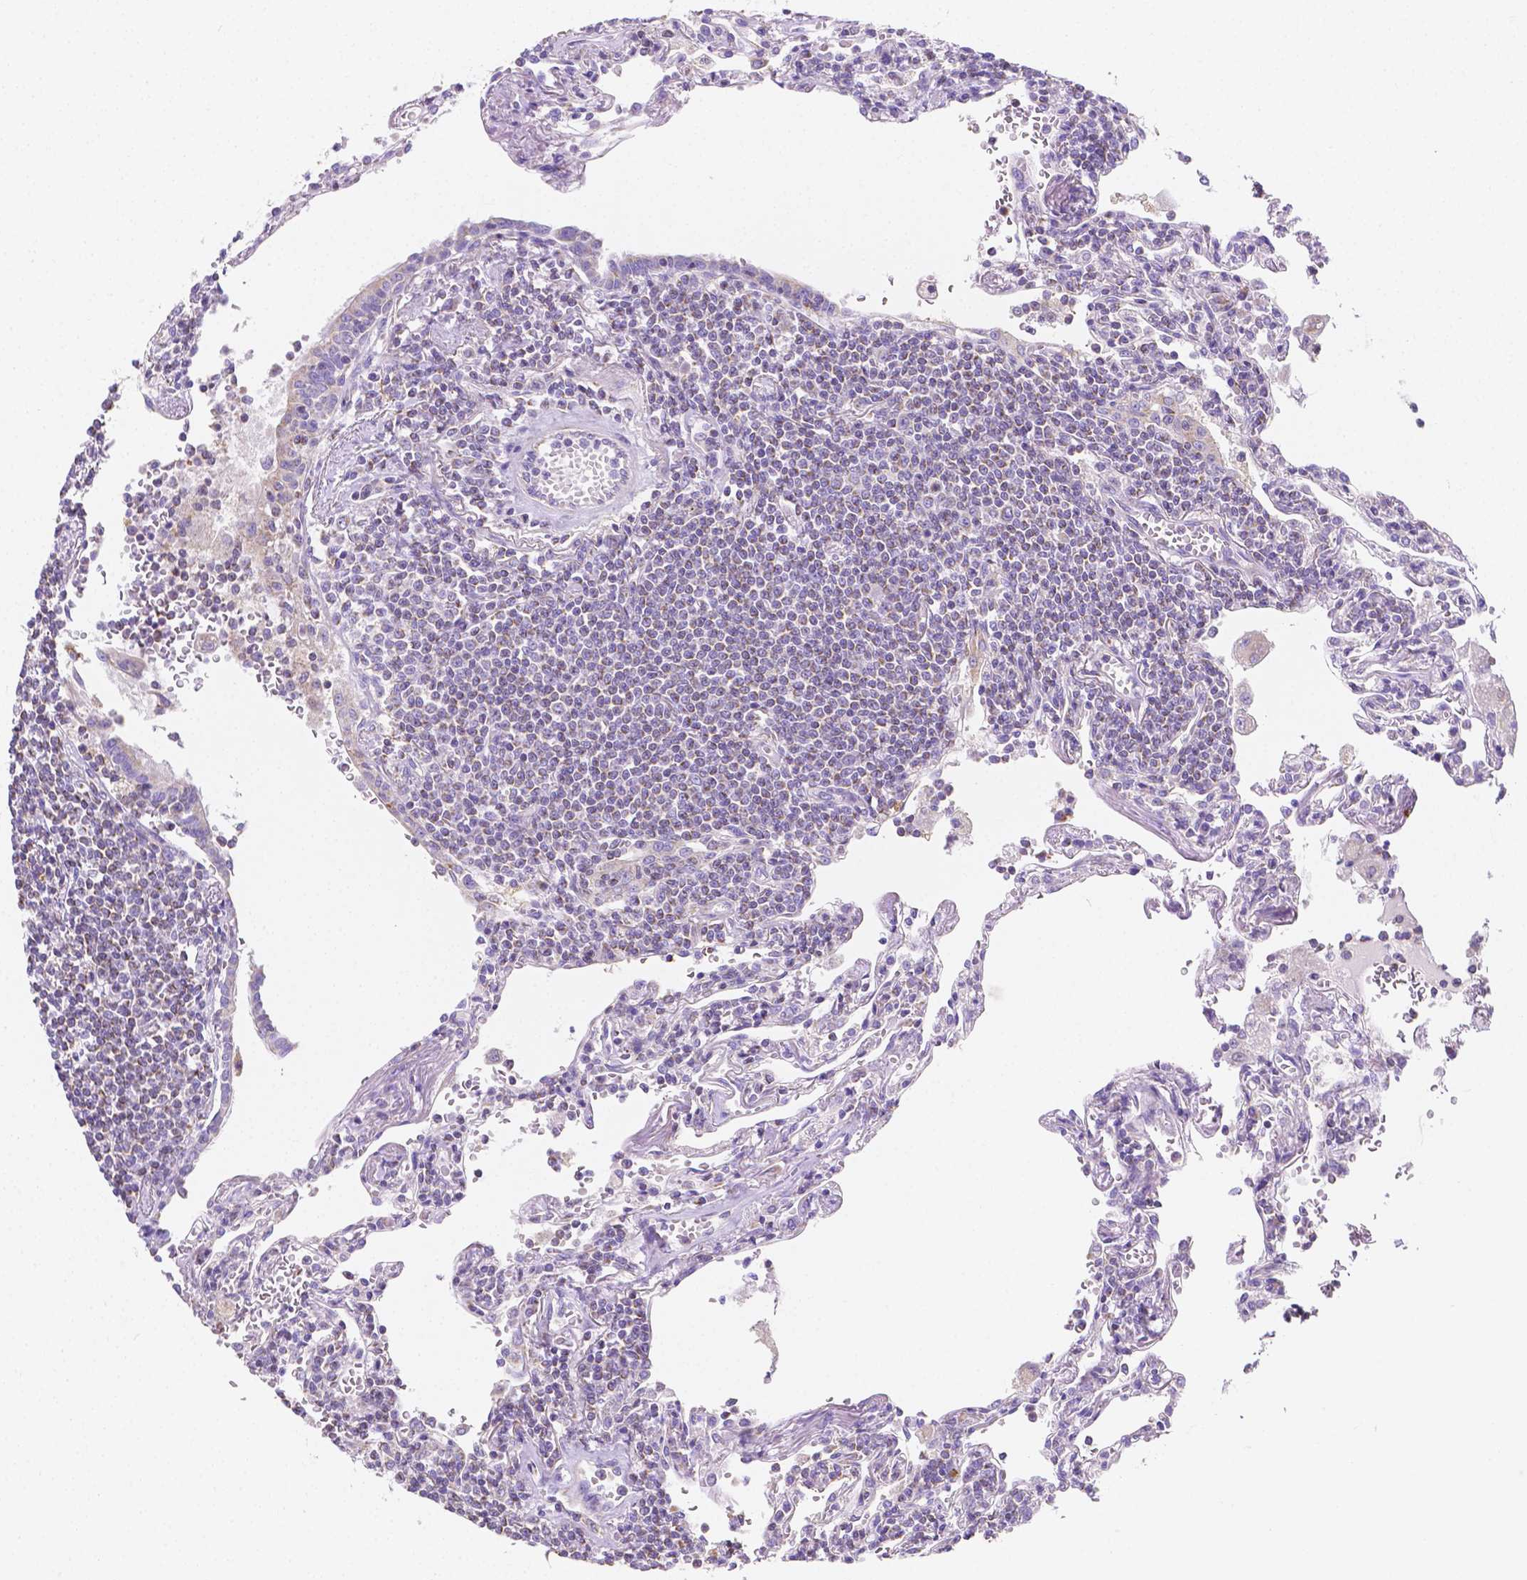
{"staining": {"intensity": "negative", "quantity": "none", "location": "none"}, "tissue": "lymphoma", "cell_type": "Tumor cells", "image_type": "cancer", "snomed": [{"axis": "morphology", "description": "Malignant lymphoma, non-Hodgkin's type, Low grade"}, {"axis": "topography", "description": "Lung"}], "caption": "IHC photomicrograph of neoplastic tissue: human lymphoma stained with DAB reveals no significant protein positivity in tumor cells. Nuclei are stained in blue.", "gene": "SGTB", "patient": {"sex": "female", "age": 71}}